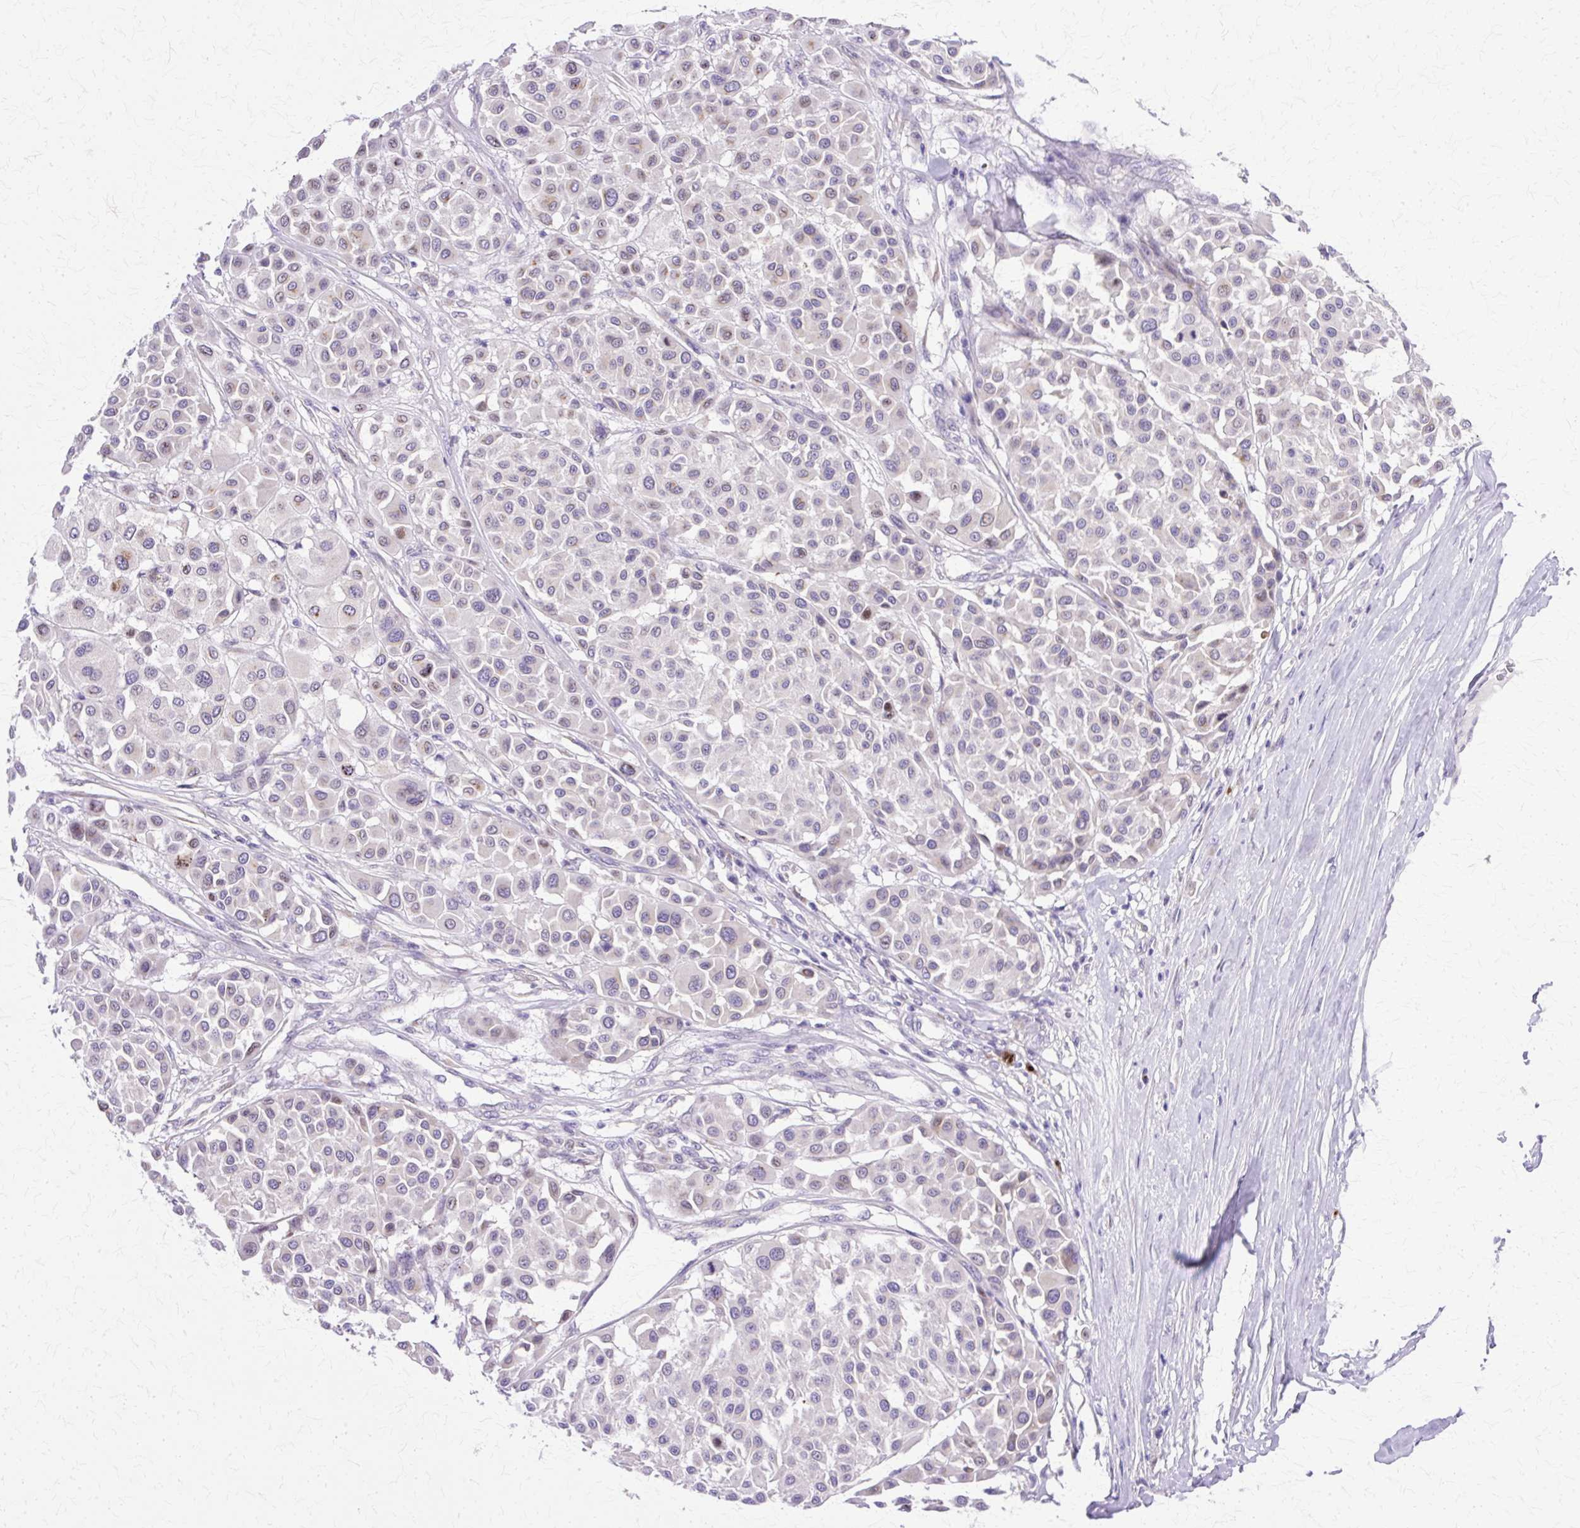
{"staining": {"intensity": "weak", "quantity": "<25%", "location": "cytoplasmic/membranous"}, "tissue": "melanoma", "cell_type": "Tumor cells", "image_type": "cancer", "snomed": [{"axis": "morphology", "description": "Malignant melanoma, Metastatic site"}, {"axis": "topography", "description": "Soft tissue"}], "caption": "DAB (3,3'-diaminobenzidine) immunohistochemical staining of human malignant melanoma (metastatic site) reveals no significant staining in tumor cells.", "gene": "TBC1D3G", "patient": {"sex": "male", "age": 41}}